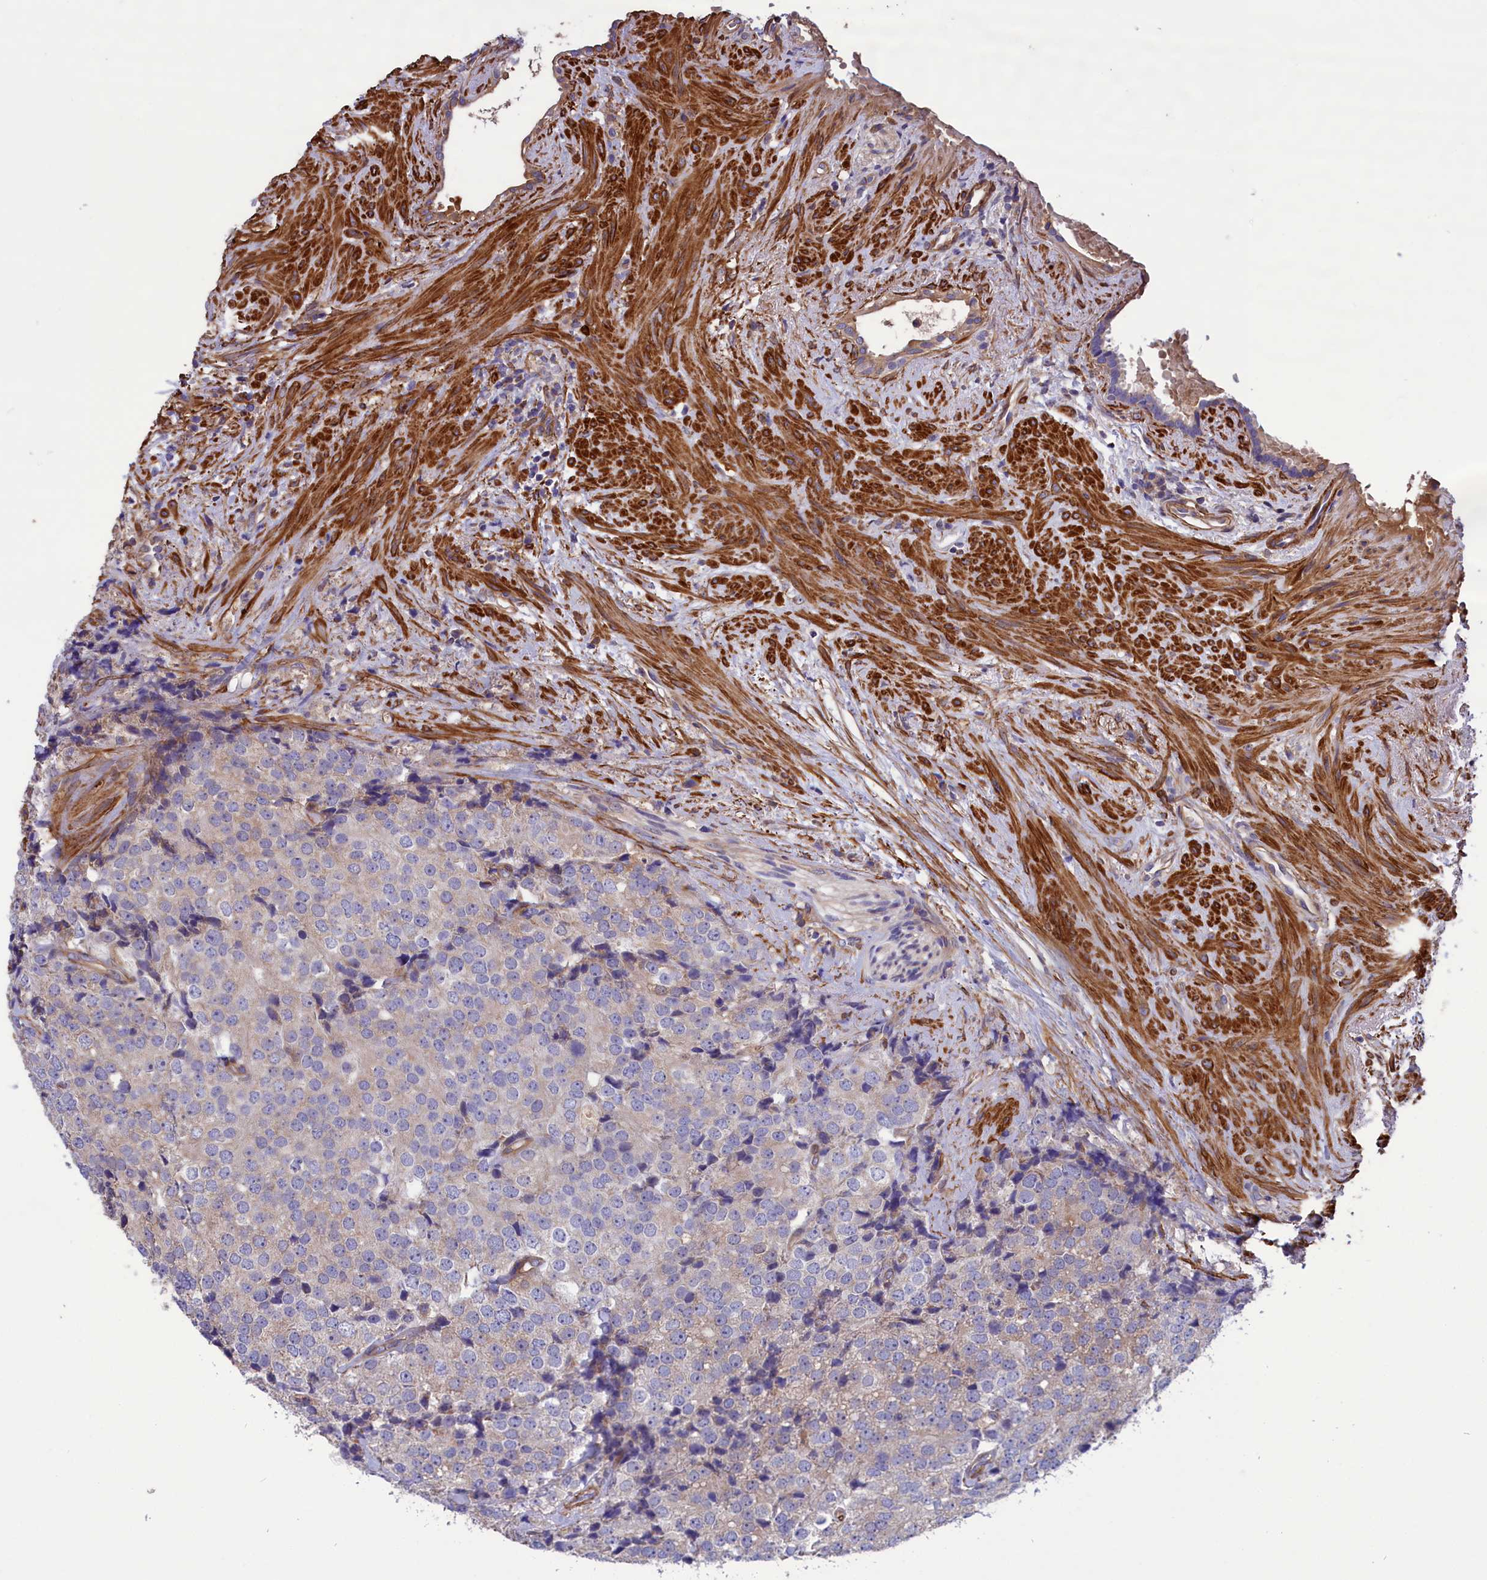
{"staining": {"intensity": "negative", "quantity": "none", "location": "none"}, "tissue": "prostate cancer", "cell_type": "Tumor cells", "image_type": "cancer", "snomed": [{"axis": "morphology", "description": "Adenocarcinoma, High grade"}, {"axis": "topography", "description": "Prostate"}], "caption": "Immunohistochemical staining of human prostate high-grade adenocarcinoma displays no significant staining in tumor cells.", "gene": "AMDHD2", "patient": {"sex": "male", "age": 49}}